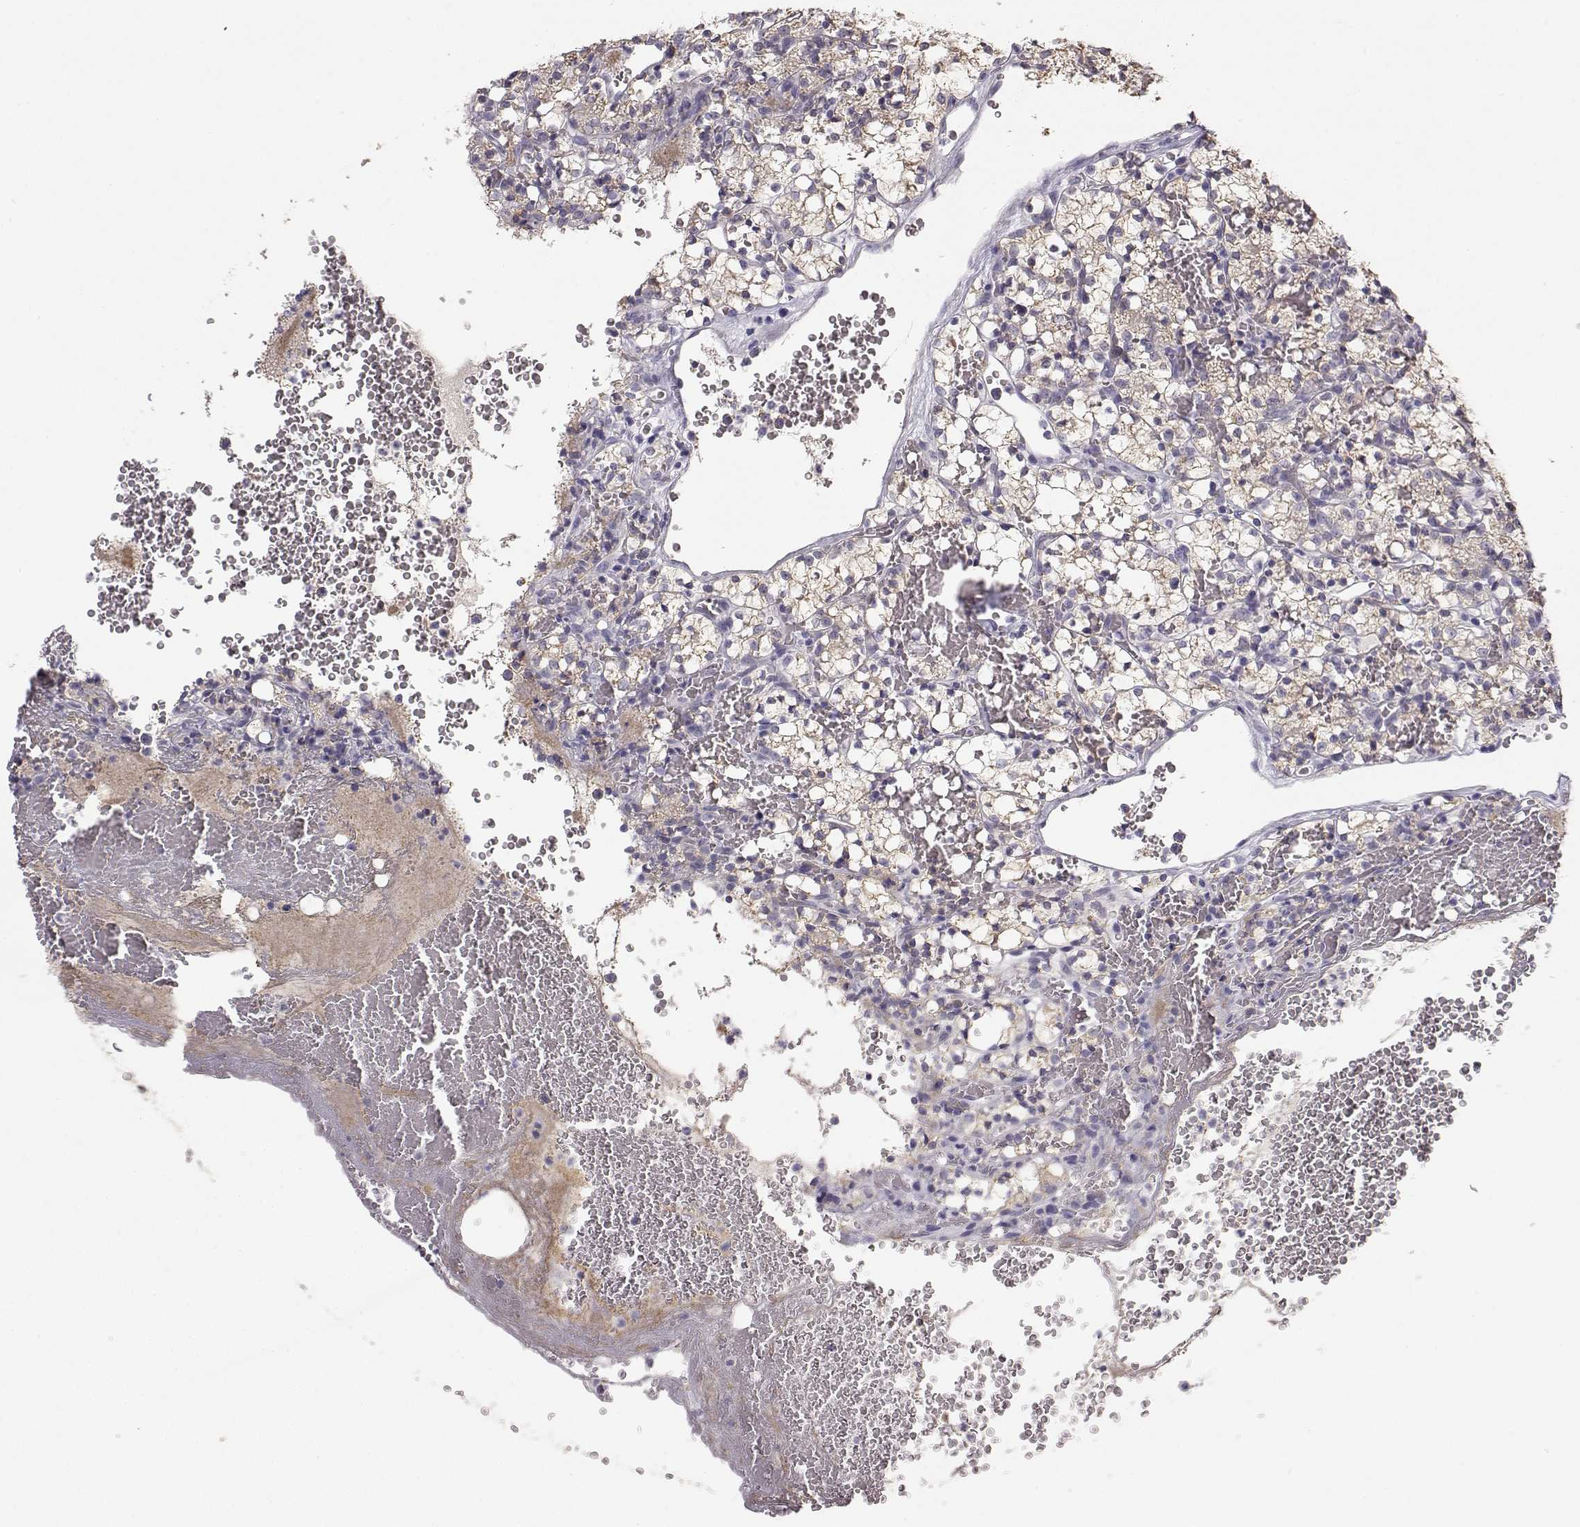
{"staining": {"intensity": "weak", "quantity": "<25%", "location": "cytoplasmic/membranous"}, "tissue": "renal cancer", "cell_type": "Tumor cells", "image_type": "cancer", "snomed": [{"axis": "morphology", "description": "Adenocarcinoma, NOS"}, {"axis": "topography", "description": "Kidney"}], "caption": "DAB immunohistochemical staining of adenocarcinoma (renal) shows no significant positivity in tumor cells. The staining was performed using DAB to visualize the protein expression in brown, while the nuclei were stained in blue with hematoxylin (Magnification: 20x).", "gene": "KCNMB4", "patient": {"sex": "female", "age": 69}}